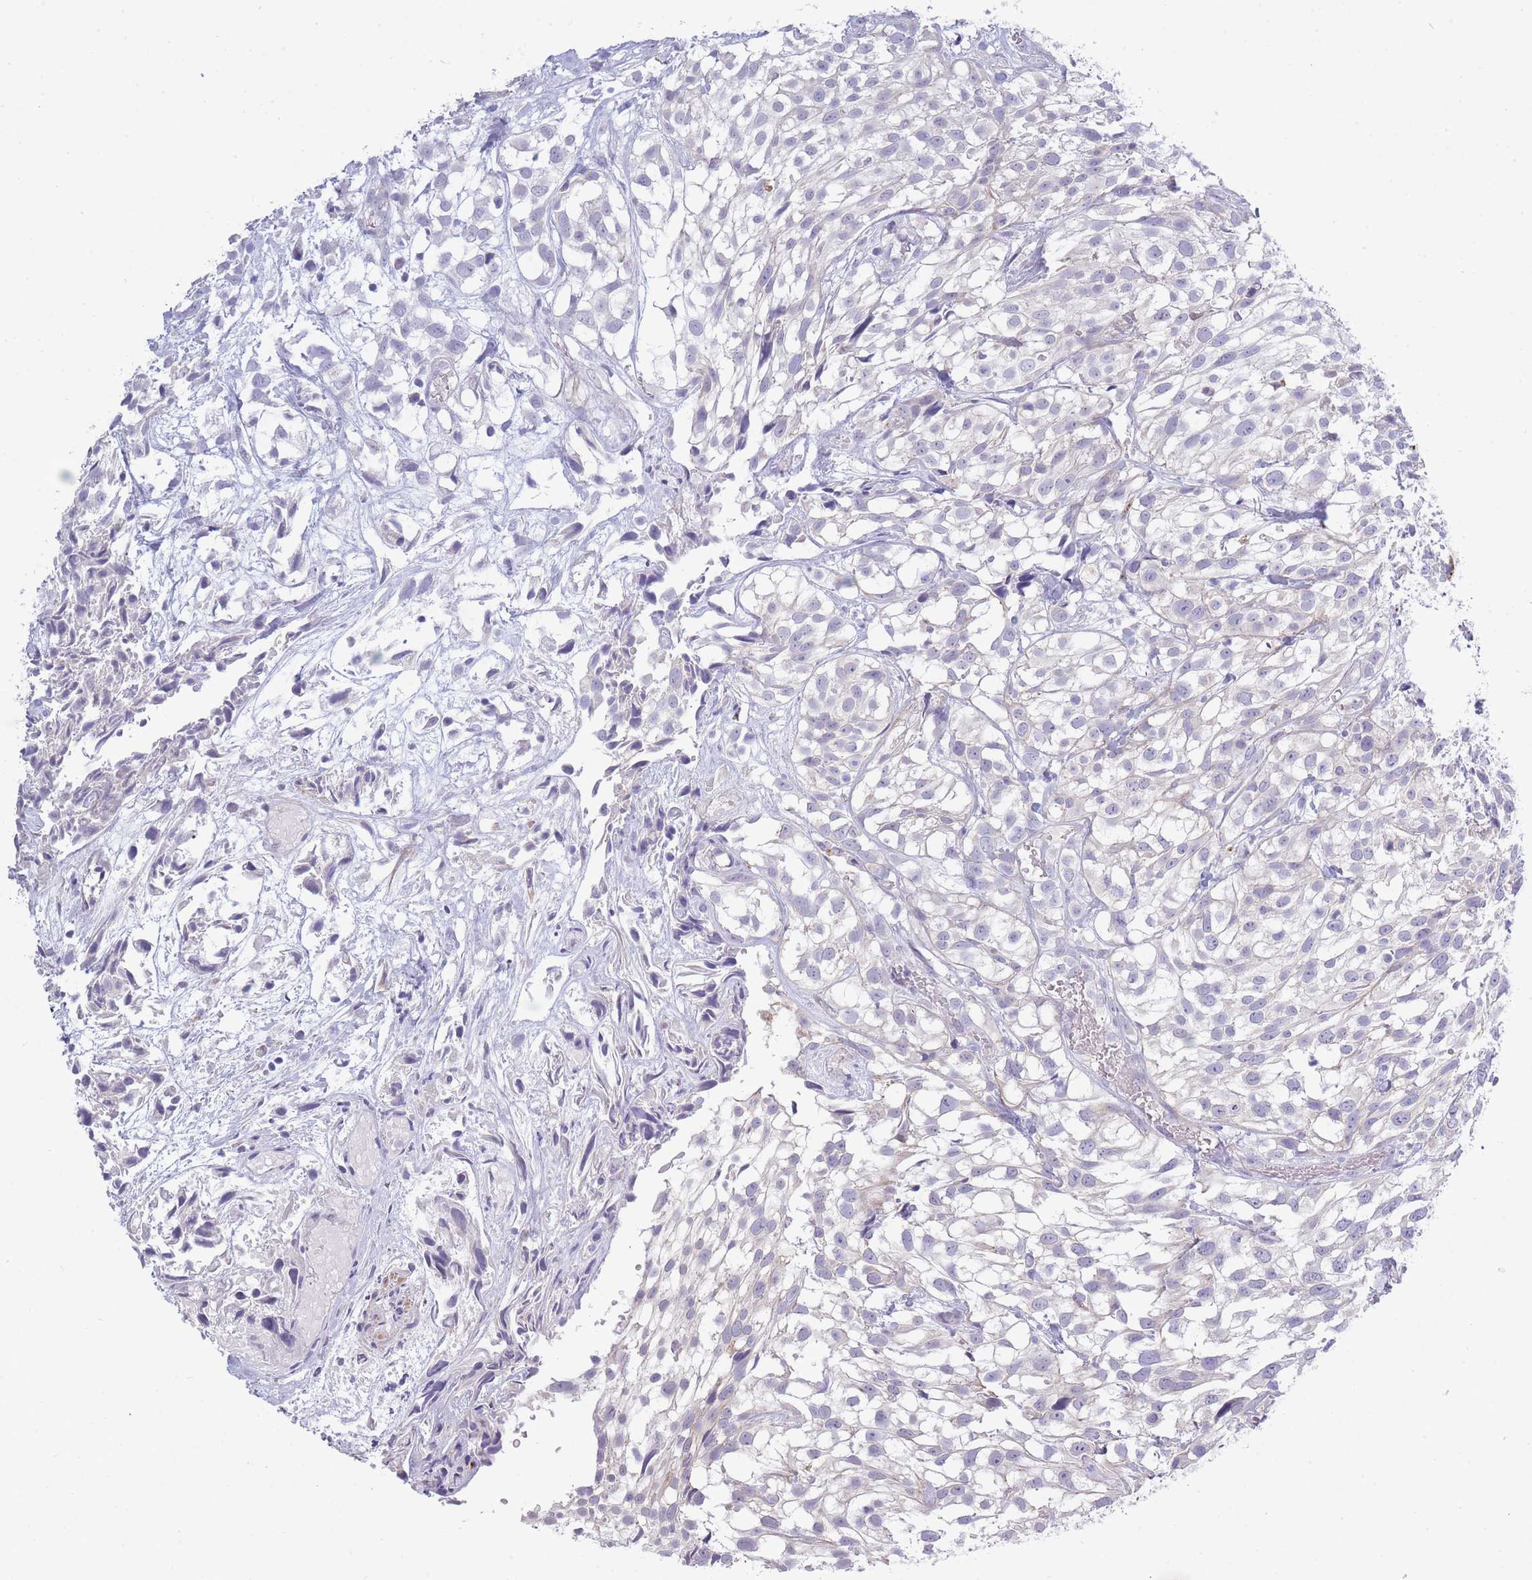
{"staining": {"intensity": "negative", "quantity": "none", "location": "none"}, "tissue": "urothelial cancer", "cell_type": "Tumor cells", "image_type": "cancer", "snomed": [{"axis": "morphology", "description": "Urothelial carcinoma, High grade"}, {"axis": "topography", "description": "Urinary bladder"}], "caption": "Photomicrograph shows no significant protein positivity in tumor cells of high-grade urothelial carcinoma.", "gene": "TRIM61", "patient": {"sex": "male", "age": 56}}